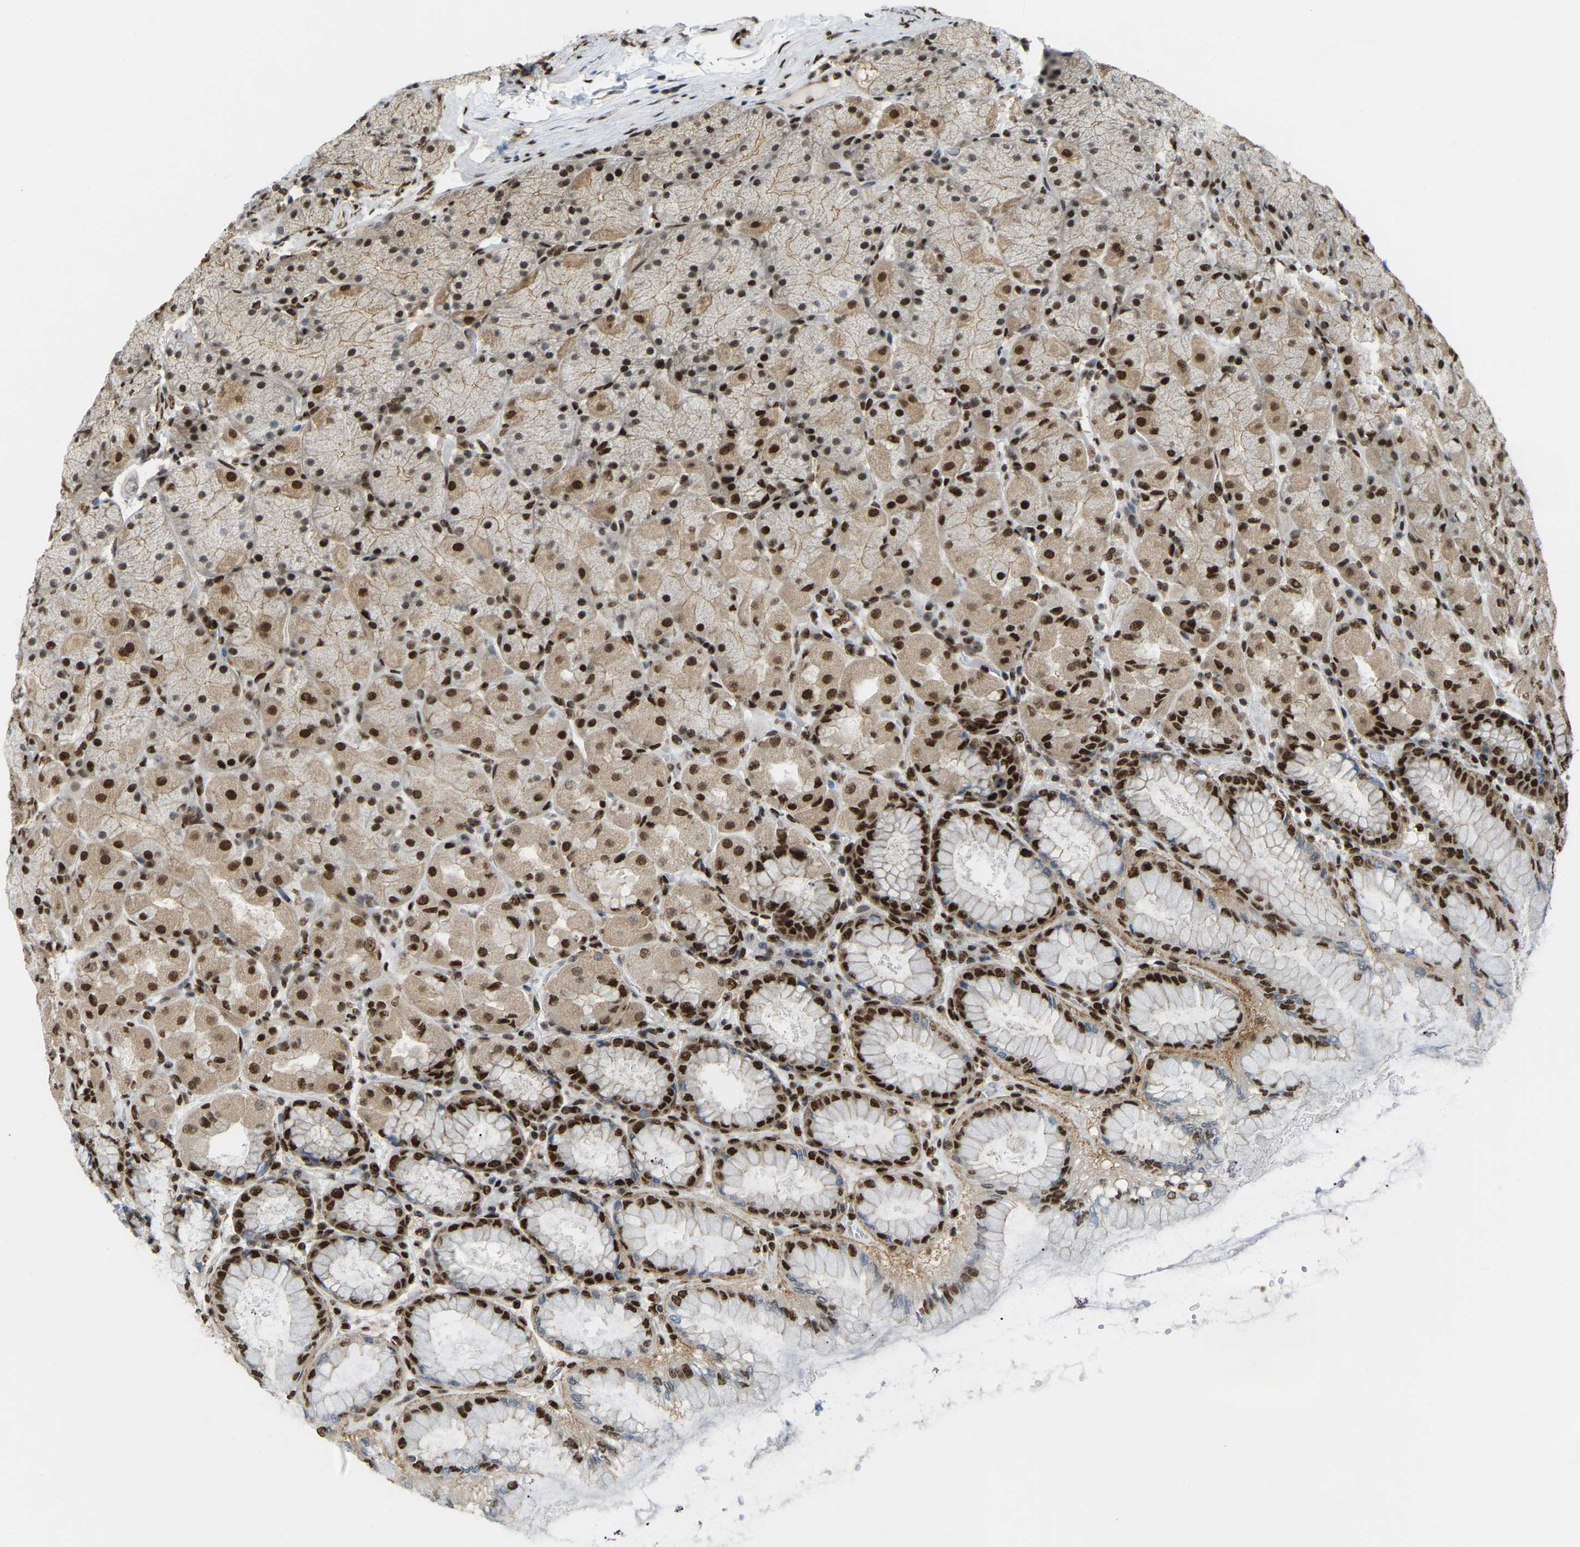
{"staining": {"intensity": "strong", "quantity": ">75%", "location": "nuclear"}, "tissue": "stomach", "cell_type": "Glandular cells", "image_type": "normal", "snomed": [{"axis": "morphology", "description": "Normal tissue, NOS"}, {"axis": "topography", "description": "Stomach, upper"}], "caption": "Protein expression by immunohistochemistry displays strong nuclear staining in about >75% of glandular cells in unremarkable stomach.", "gene": "NUMA1", "patient": {"sex": "female", "age": 56}}